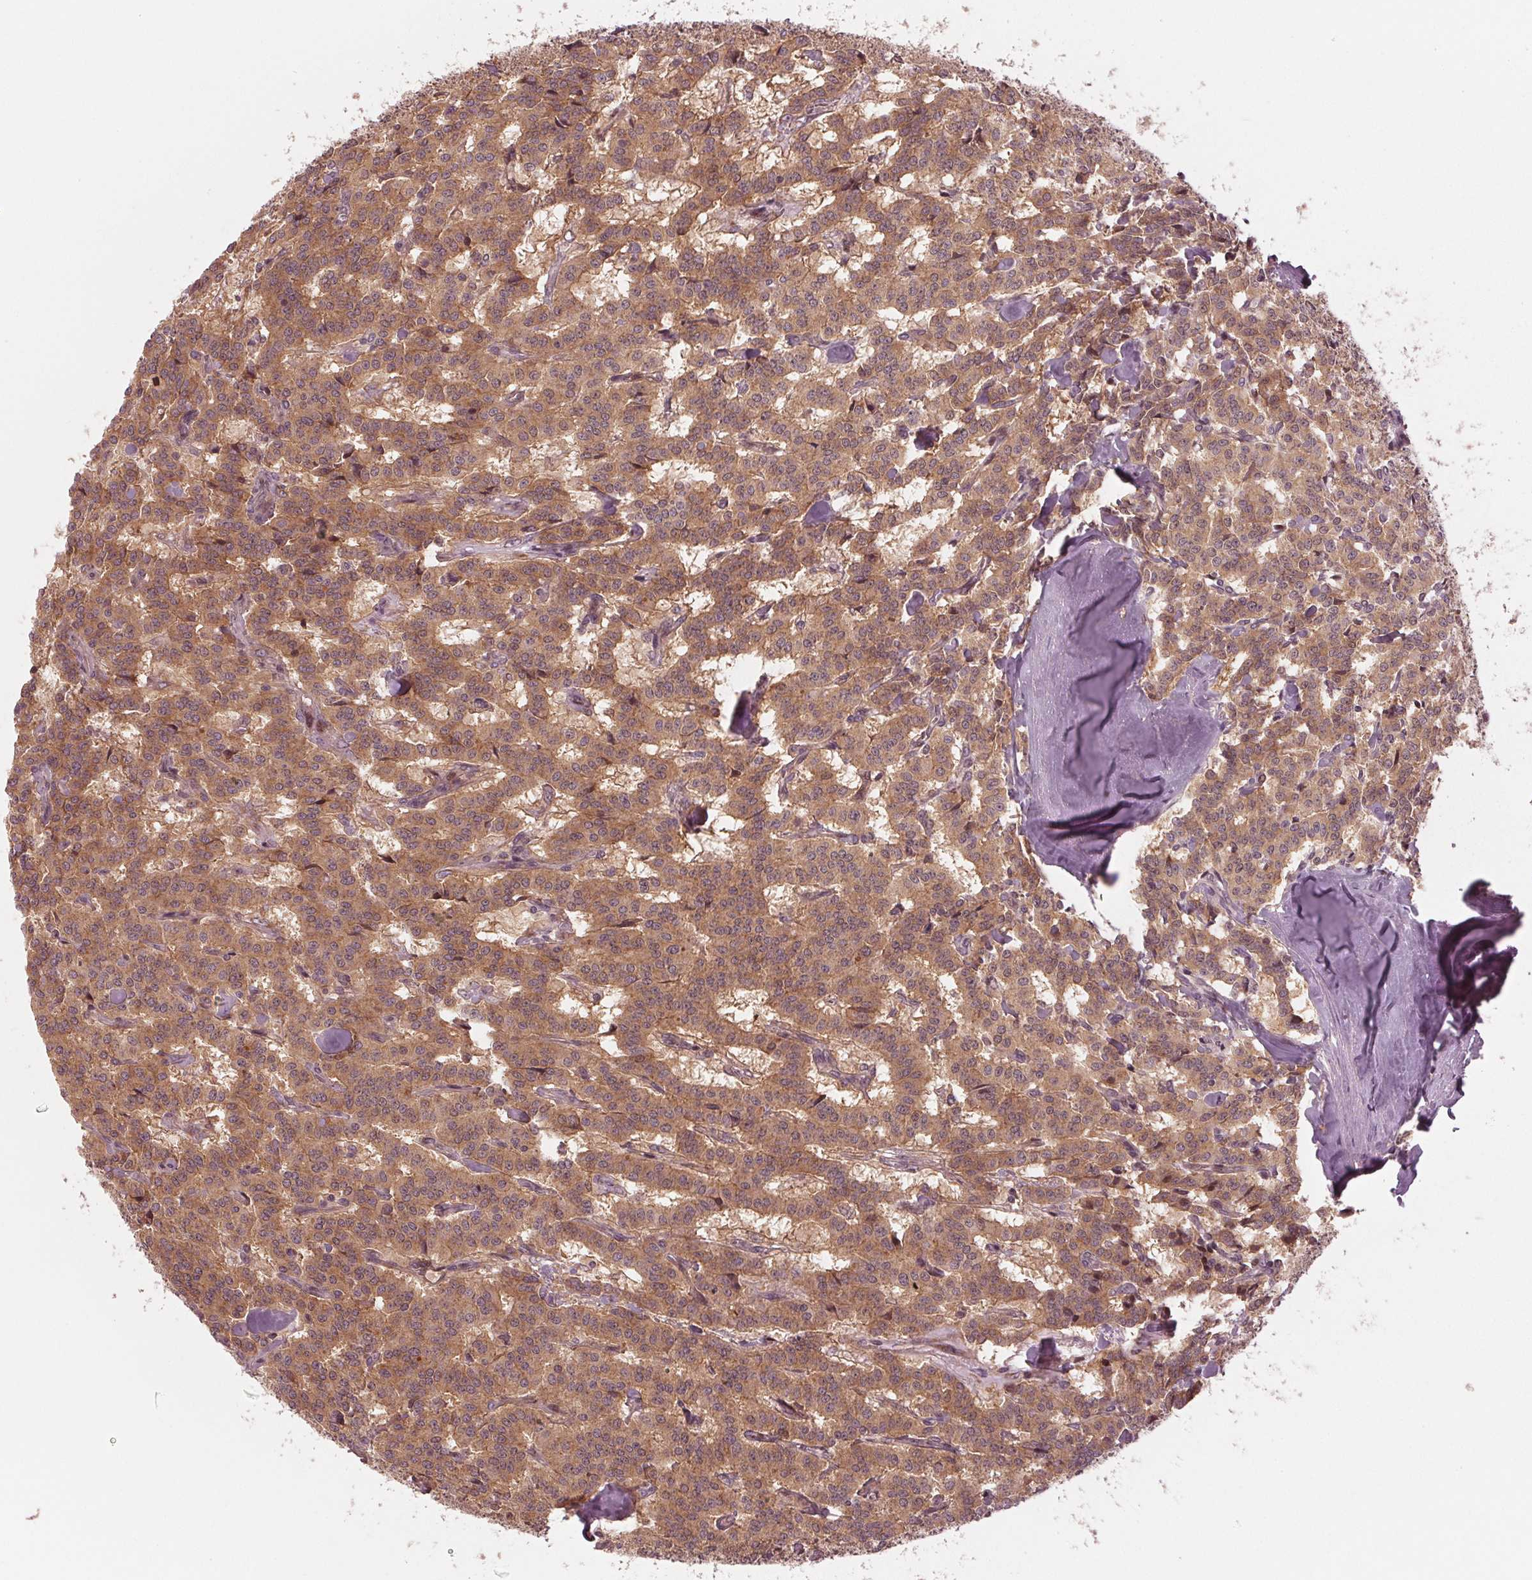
{"staining": {"intensity": "moderate", "quantity": ">75%", "location": "cytoplasmic/membranous"}, "tissue": "carcinoid", "cell_type": "Tumor cells", "image_type": "cancer", "snomed": [{"axis": "morphology", "description": "Carcinoid, malignant, NOS"}, {"axis": "topography", "description": "Lung"}], "caption": "Protein staining of carcinoid tissue exhibits moderate cytoplasmic/membranous positivity in approximately >75% of tumor cells.", "gene": "CMIP", "patient": {"sex": "female", "age": 46}}